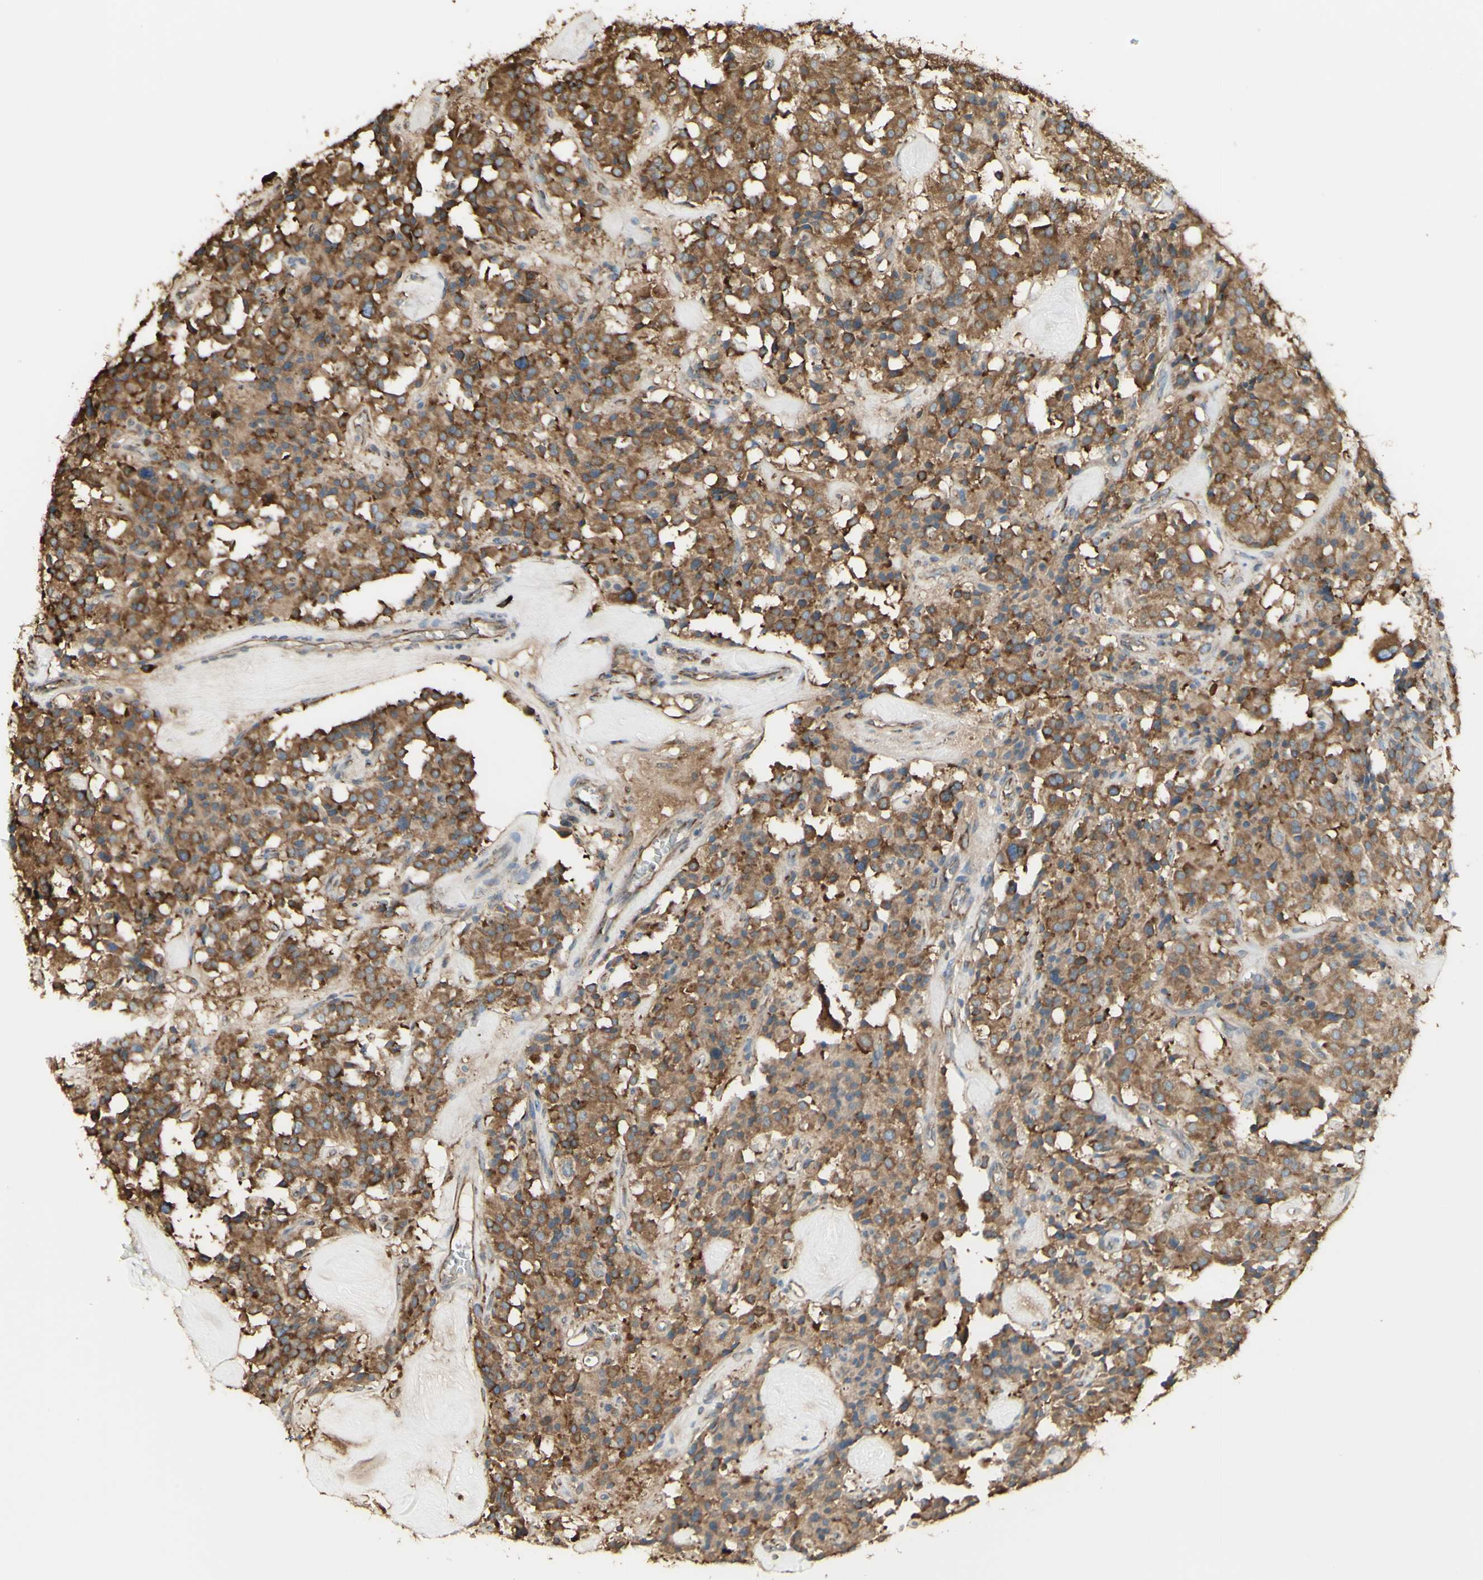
{"staining": {"intensity": "moderate", "quantity": ">75%", "location": "cytoplasmic/membranous"}, "tissue": "carcinoid", "cell_type": "Tumor cells", "image_type": "cancer", "snomed": [{"axis": "morphology", "description": "Carcinoid, malignant, NOS"}, {"axis": "topography", "description": "Lung"}], "caption": "Human malignant carcinoid stained with a brown dye demonstrates moderate cytoplasmic/membranous positive staining in approximately >75% of tumor cells.", "gene": "EEF1B2", "patient": {"sex": "male", "age": 30}}